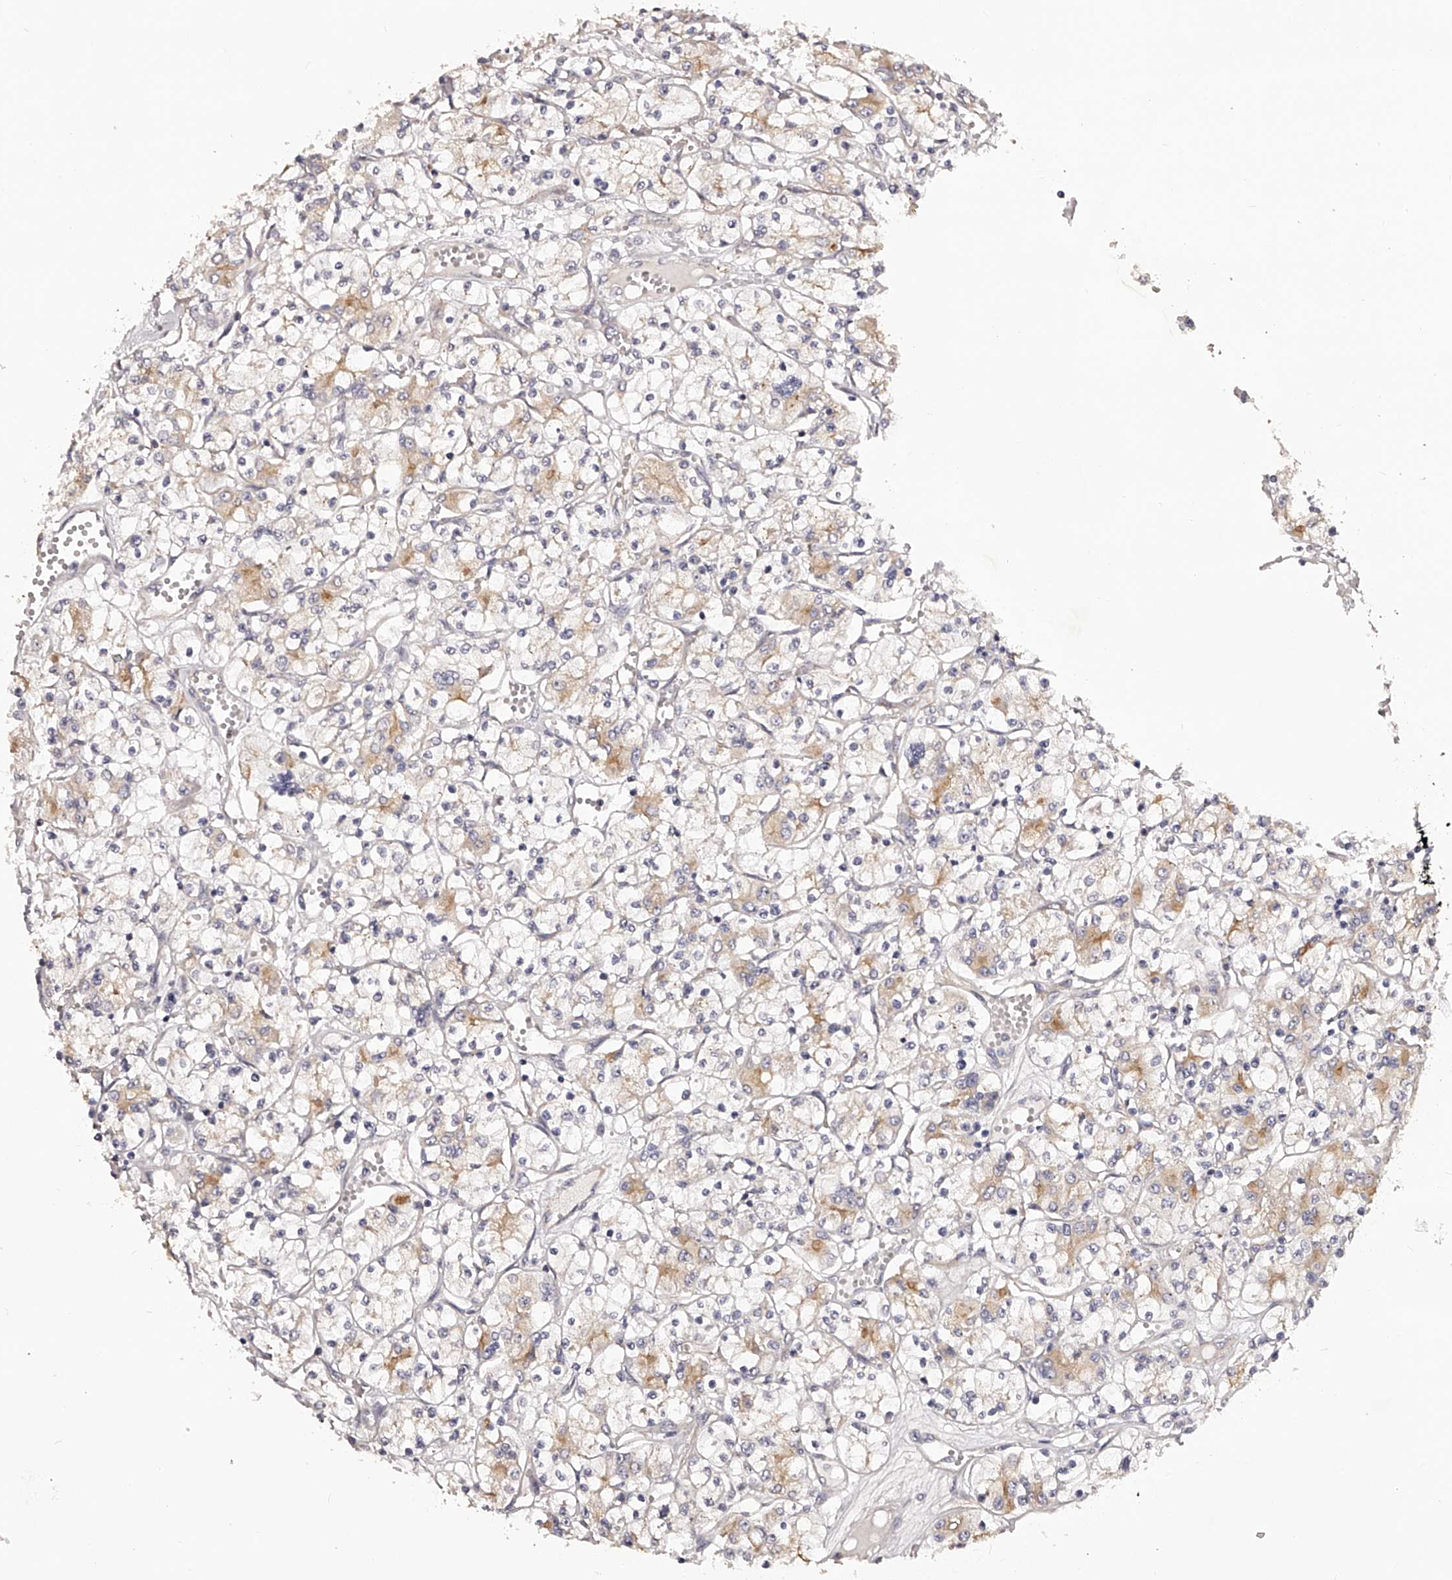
{"staining": {"intensity": "weak", "quantity": "25%-75%", "location": "cytoplasmic/membranous"}, "tissue": "renal cancer", "cell_type": "Tumor cells", "image_type": "cancer", "snomed": [{"axis": "morphology", "description": "Adenocarcinoma, NOS"}, {"axis": "topography", "description": "Kidney"}], "caption": "High-magnification brightfield microscopy of renal cancer (adenocarcinoma) stained with DAB (brown) and counterstained with hematoxylin (blue). tumor cells exhibit weak cytoplasmic/membranous expression is identified in approximately25%-75% of cells.", "gene": "LTV1", "patient": {"sex": "female", "age": 59}}